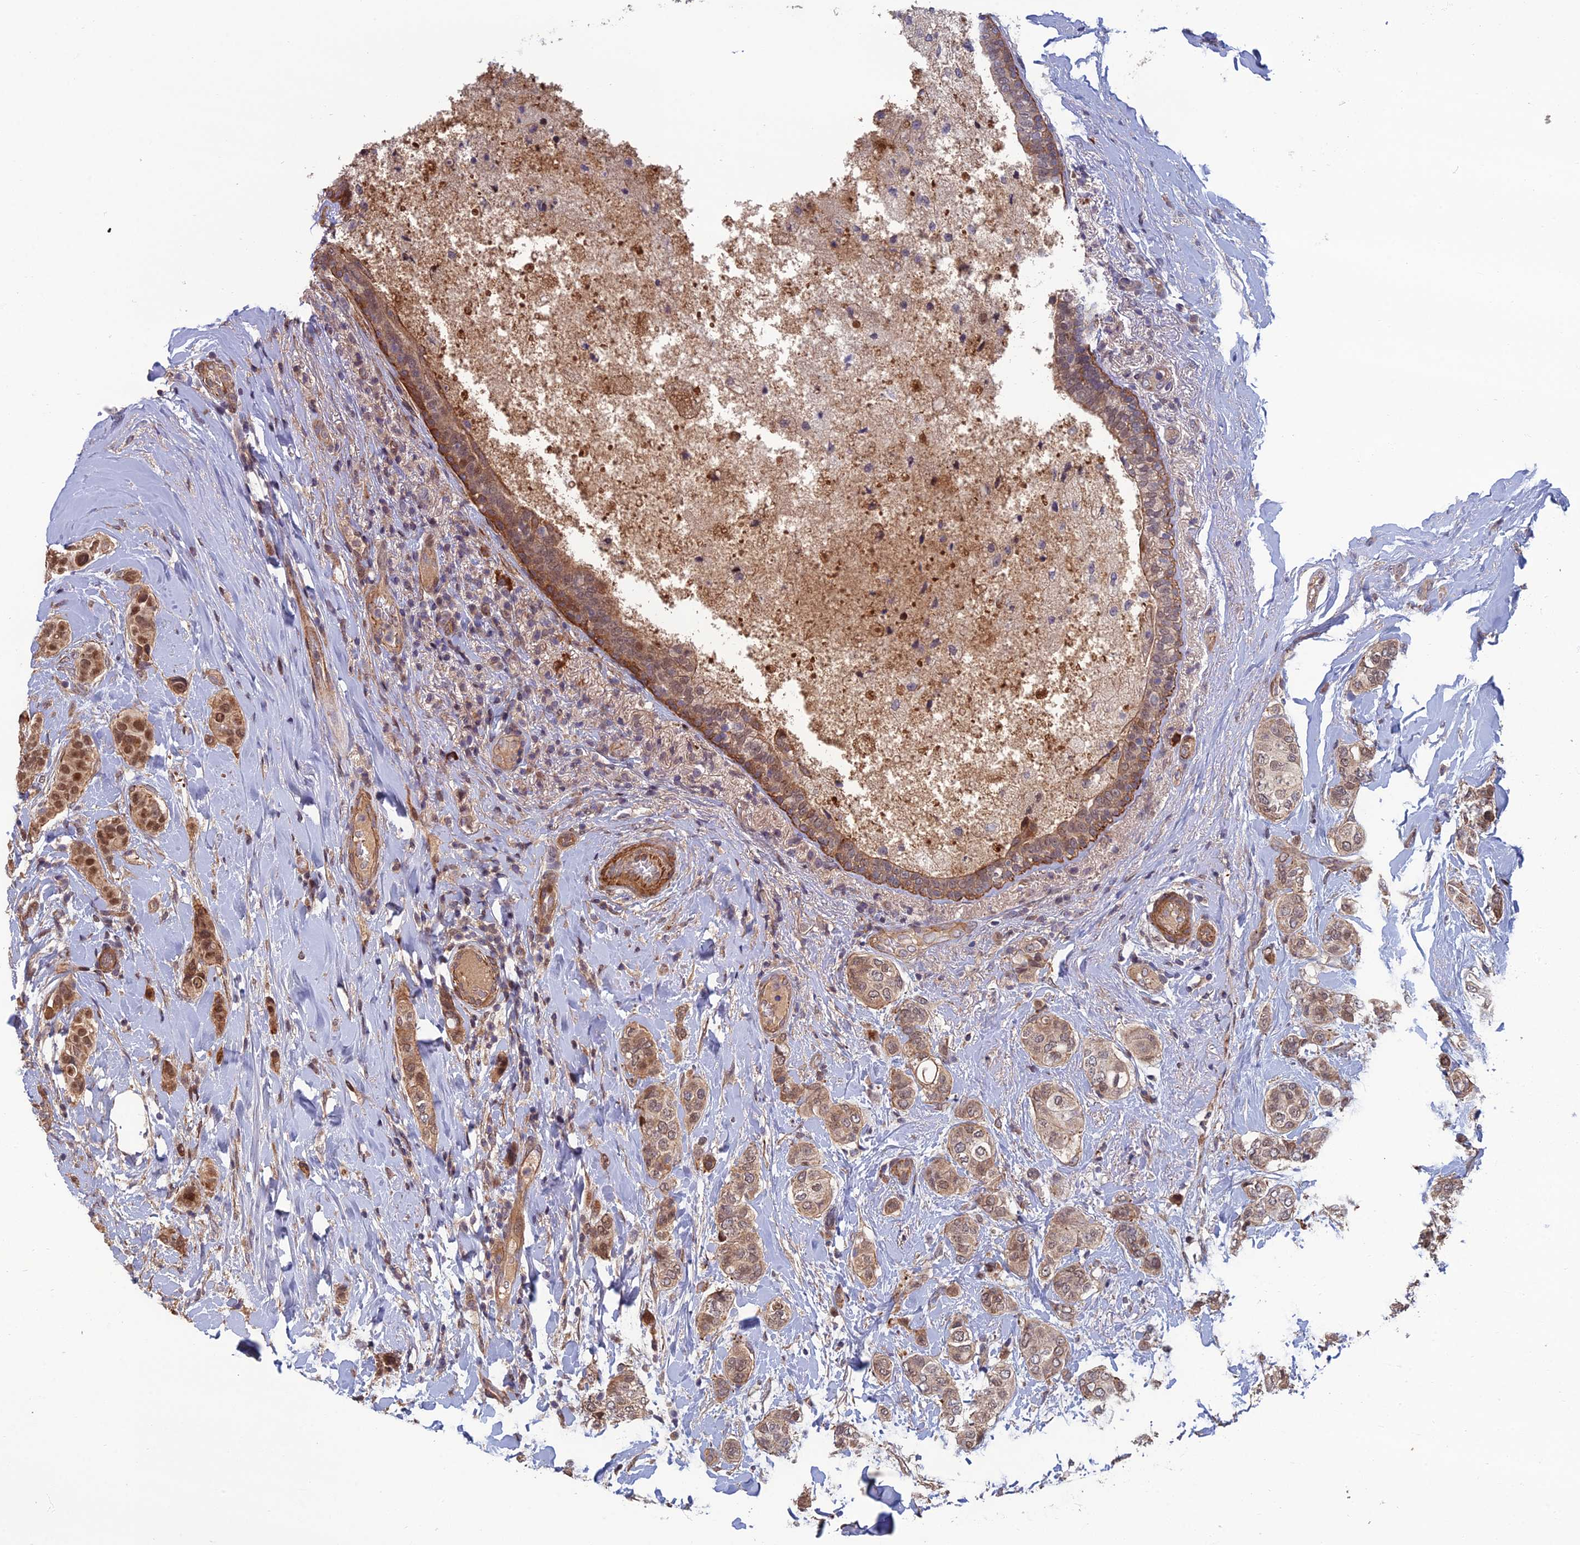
{"staining": {"intensity": "moderate", "quantity": ">75%", "location": "cytoplasmic/membranous,nuclear"}, "tissue": "breast cancer", "cell_type": "Tumor cells", "image_type": "cancer", "snomed": [{"axis": "morphology", "description": "Lobular carcinoma"}, {"axis": "topography", "description": "Breast"}], "caption": "Lobular carcinoma (breast) stained with a protein marker shows moderate staining in tumor cells.", "gene": "CCDC183", "patient": {"sex": "female", "age": 51}}